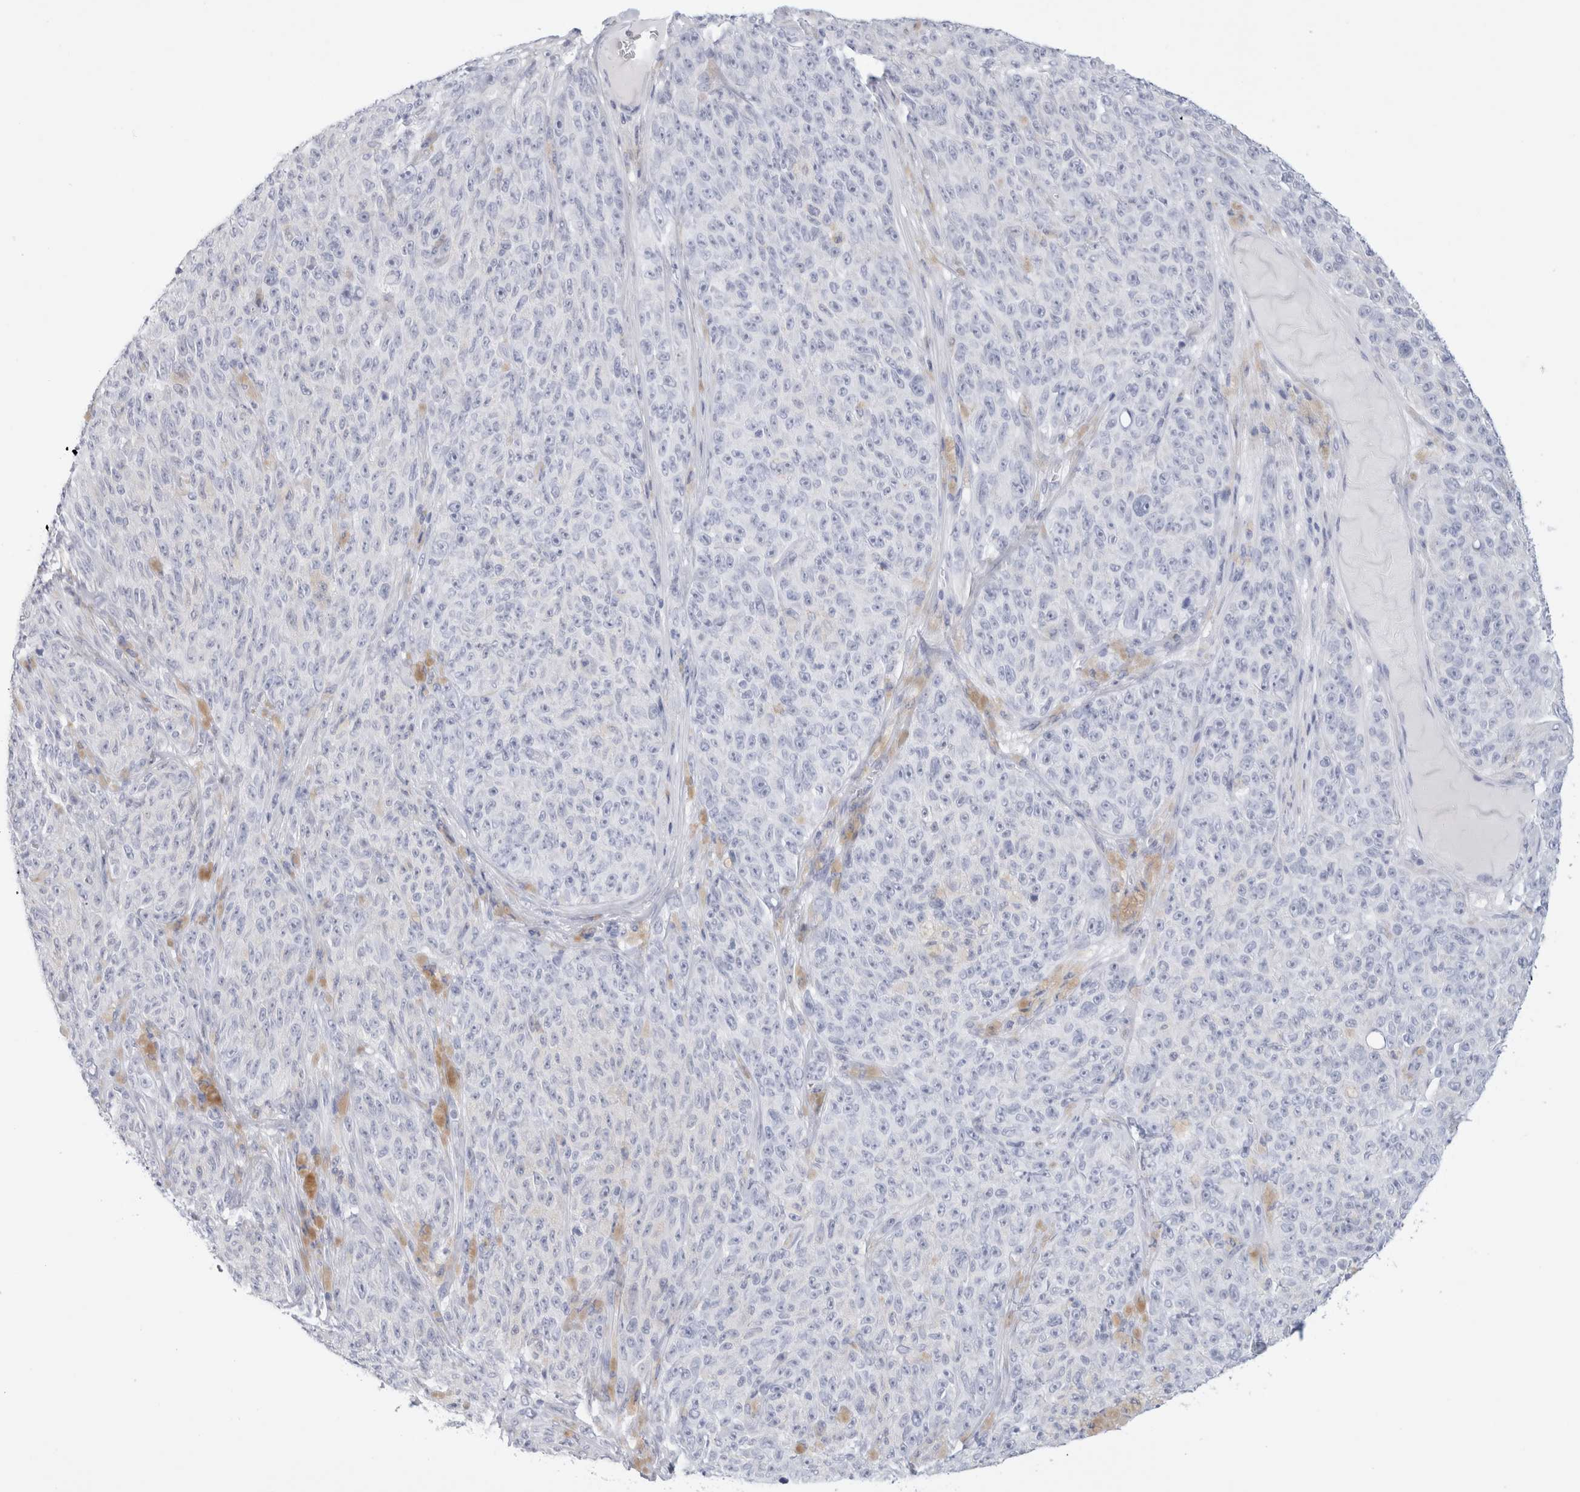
{"staining": {"intensity": "negative", "quantity": "none", "location": "none"}, "tissue": "melanoma", "cell_type": "Tumor cells", "image_type": "cancer", "snomed": [{"axis": "morphology", "description": "Malignant melanoma, NOS"}, {"axis": "topography", "description": "Skin"}], "caption": "IHC histopathology image of neoplastic tissue: human melanoma stained with DAB (3,3'-diaminobenzidine) shows no significant protein expression in tumor cells.", "gene": "MUC15", "patient": {"sex": "female", "age": 82}}